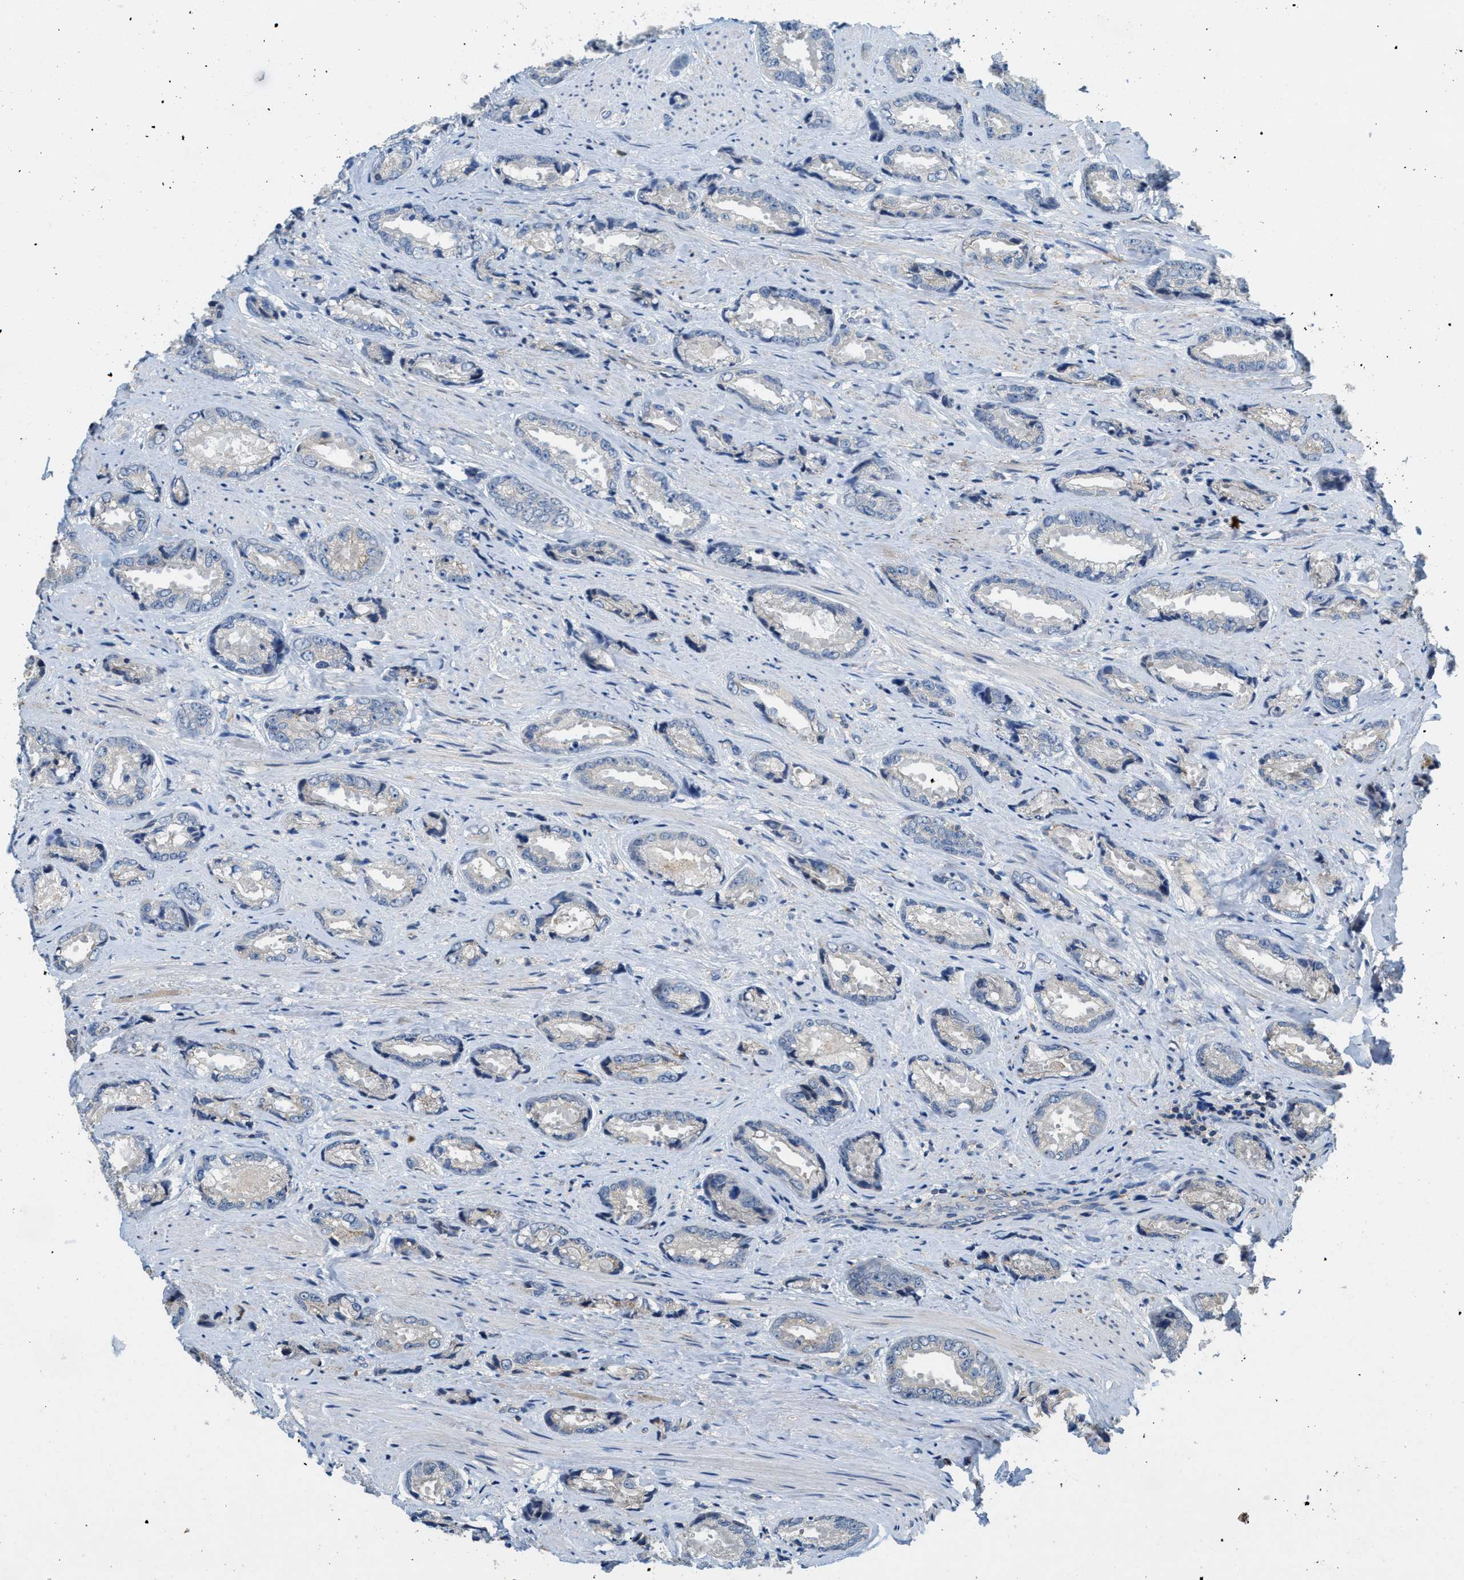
{"staining": {"intensity": "negative", "quantity": "none", "location": "none"}, "tissue": "prostate cancer", "cell_type": "Tumor cells", "image_type": "cancer", "snomed": [{"axis": "morphology", "description": "Adenocarcinoma, High grade"}, {"axis": "topography", "description": "Prostate"}], "caption": "The IHC histopathology image has no significant expression in tumor cells of prostate cancer (adenocarcinoma (high-grade)) tissue. (DAB (3,3'-diaminobenzidine) immunohistochemistry with hematoxylin counter stain).", "gene": "DGKE", "patient": {"sex": "male", "age": 61}}